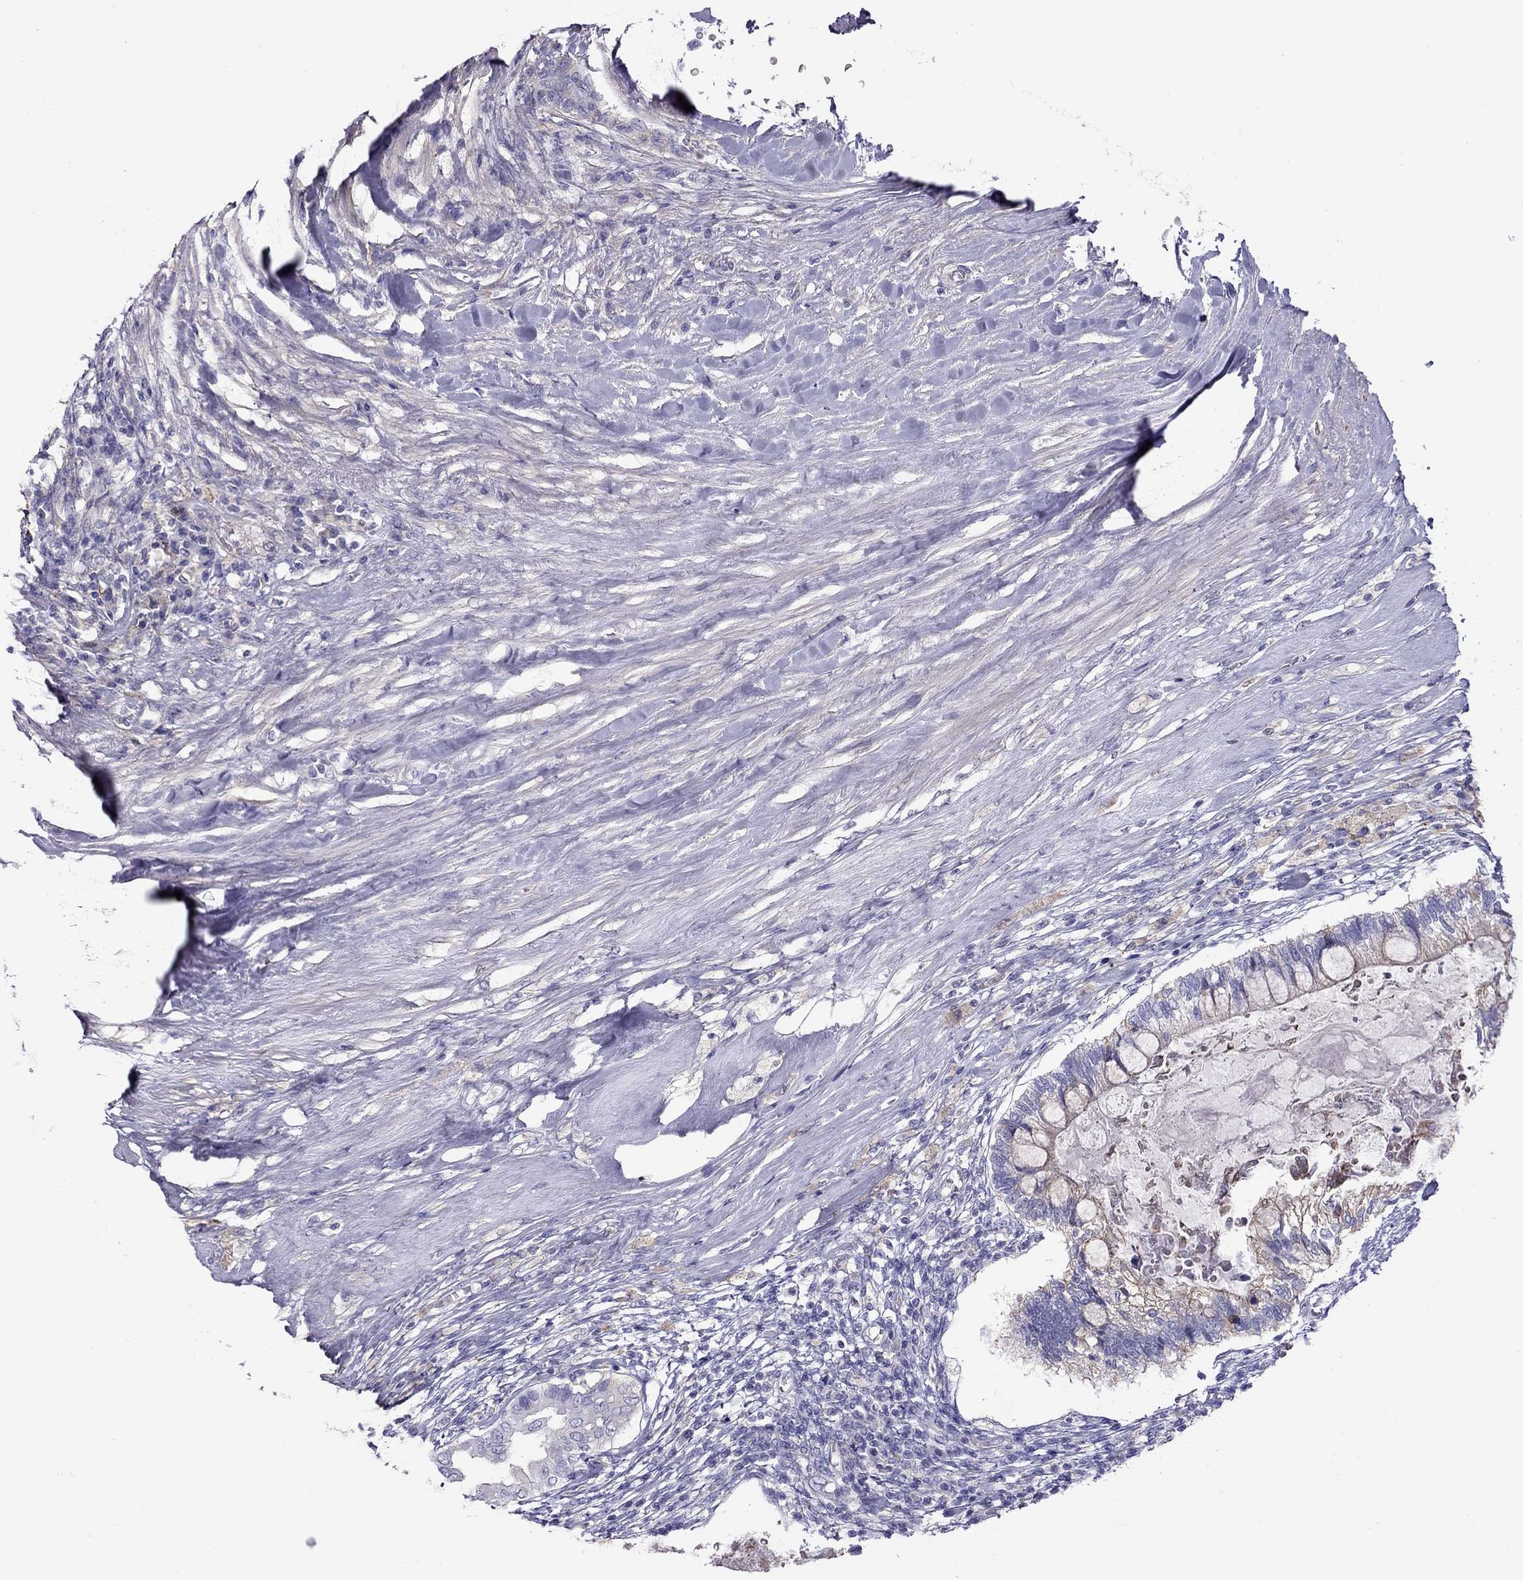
{"staining": {"intensity": "weak", "quantity": "<25%", "location": "cytoplasmic/membranous"}, "tissue": "testis cancer", "cell_type": "Tumor cells", "image_type": "cancer", "snomed": [{"axis": "morphology", "description": "Seminoma, NOS"}, {"axis": "morphology", "description": "Carcinoma, Embryonal, NOS"}, {"axis": "topography", "description": "Testis"}], "caption": "Immunohistochemistry image of seminoma (testis) stained for a protein (brown), which shows no expression in tumor cells.", "gene": "ALOX15B", "patient": {"sex": "male", "age": 41}}